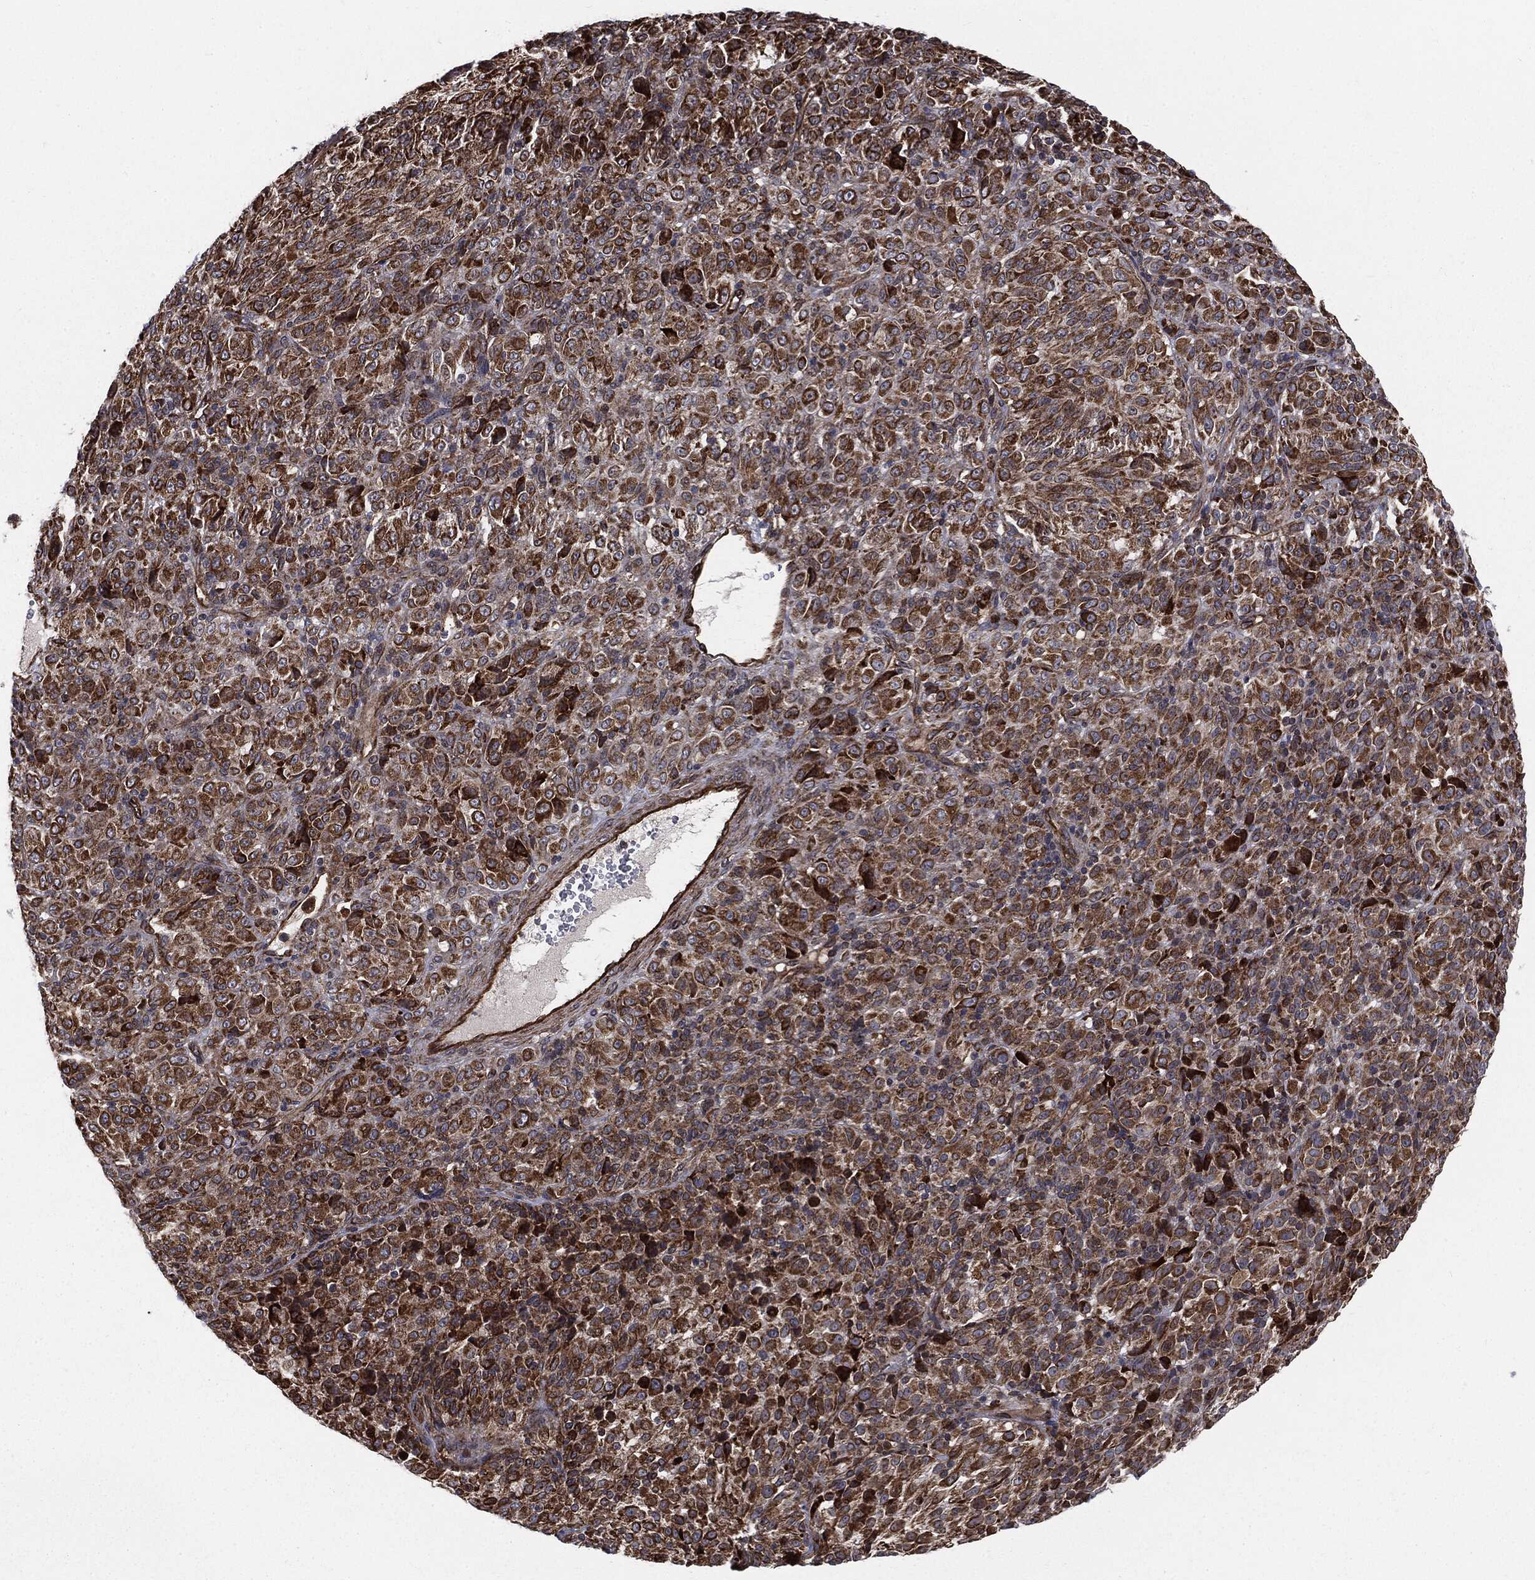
{"staining": {"intensity": "strong", "quantity": ">75%", "location": "cytoplasmic/membranous"}, "tissue": "melanoma", "cell_type": "Tumor cells", "image_type": "cancer", "snomed": [{"axis": "morphology", "description": "Malignant melanoma, Metastatic site"}, {"axis": "topography", "description": "Brain"}], "caption": "Melanoma stained with a protein marker exhibits strong staining in tumor cells.", "gene": "CYLD", "patient": {"sex": "female", "age": 56}}